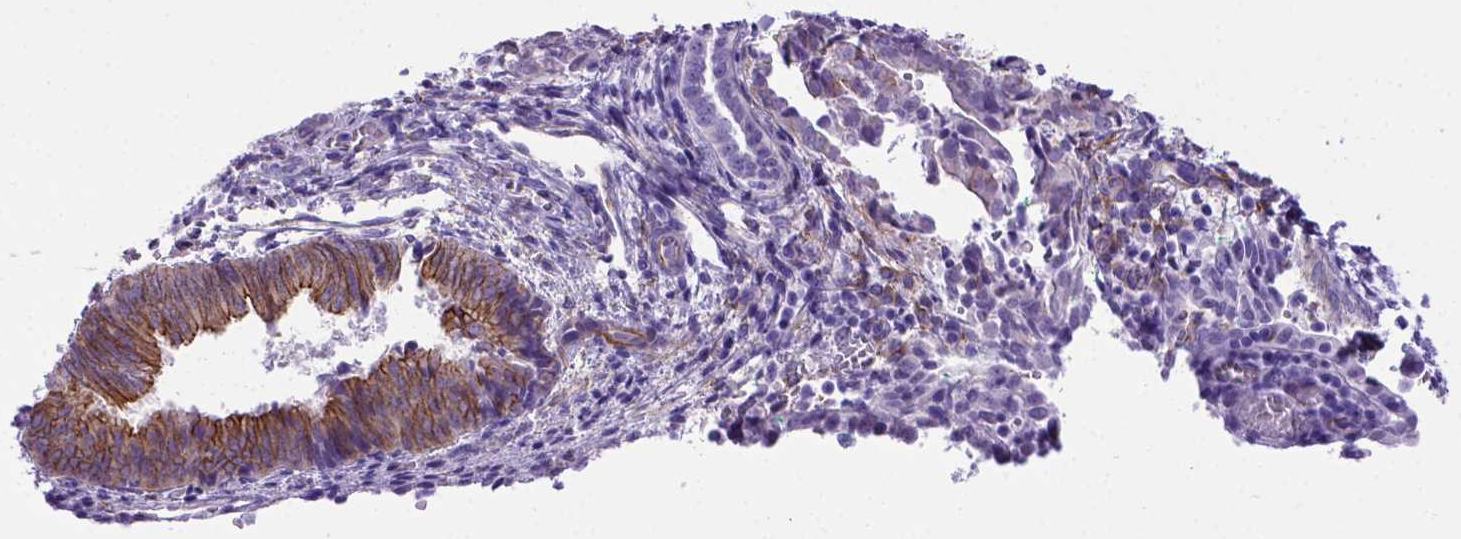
{"staining": {"intensity": "negative", "quantity": "none", "location": "none"}, "tissue": "endometrium", "cell_type": "Cells in endometrial stroma", "image_type": "normal", "snomed": [{"axis": "morphology", "description": "Normal tissue, NOS"}, {"axis": "topography", "description": "Endometrium"}], "caption": "Cells in endometrial stroma show no significant protein staining in normal endometrium.", "gene": "ADAM12", "patient": {"sex": "female", "age": 50}}